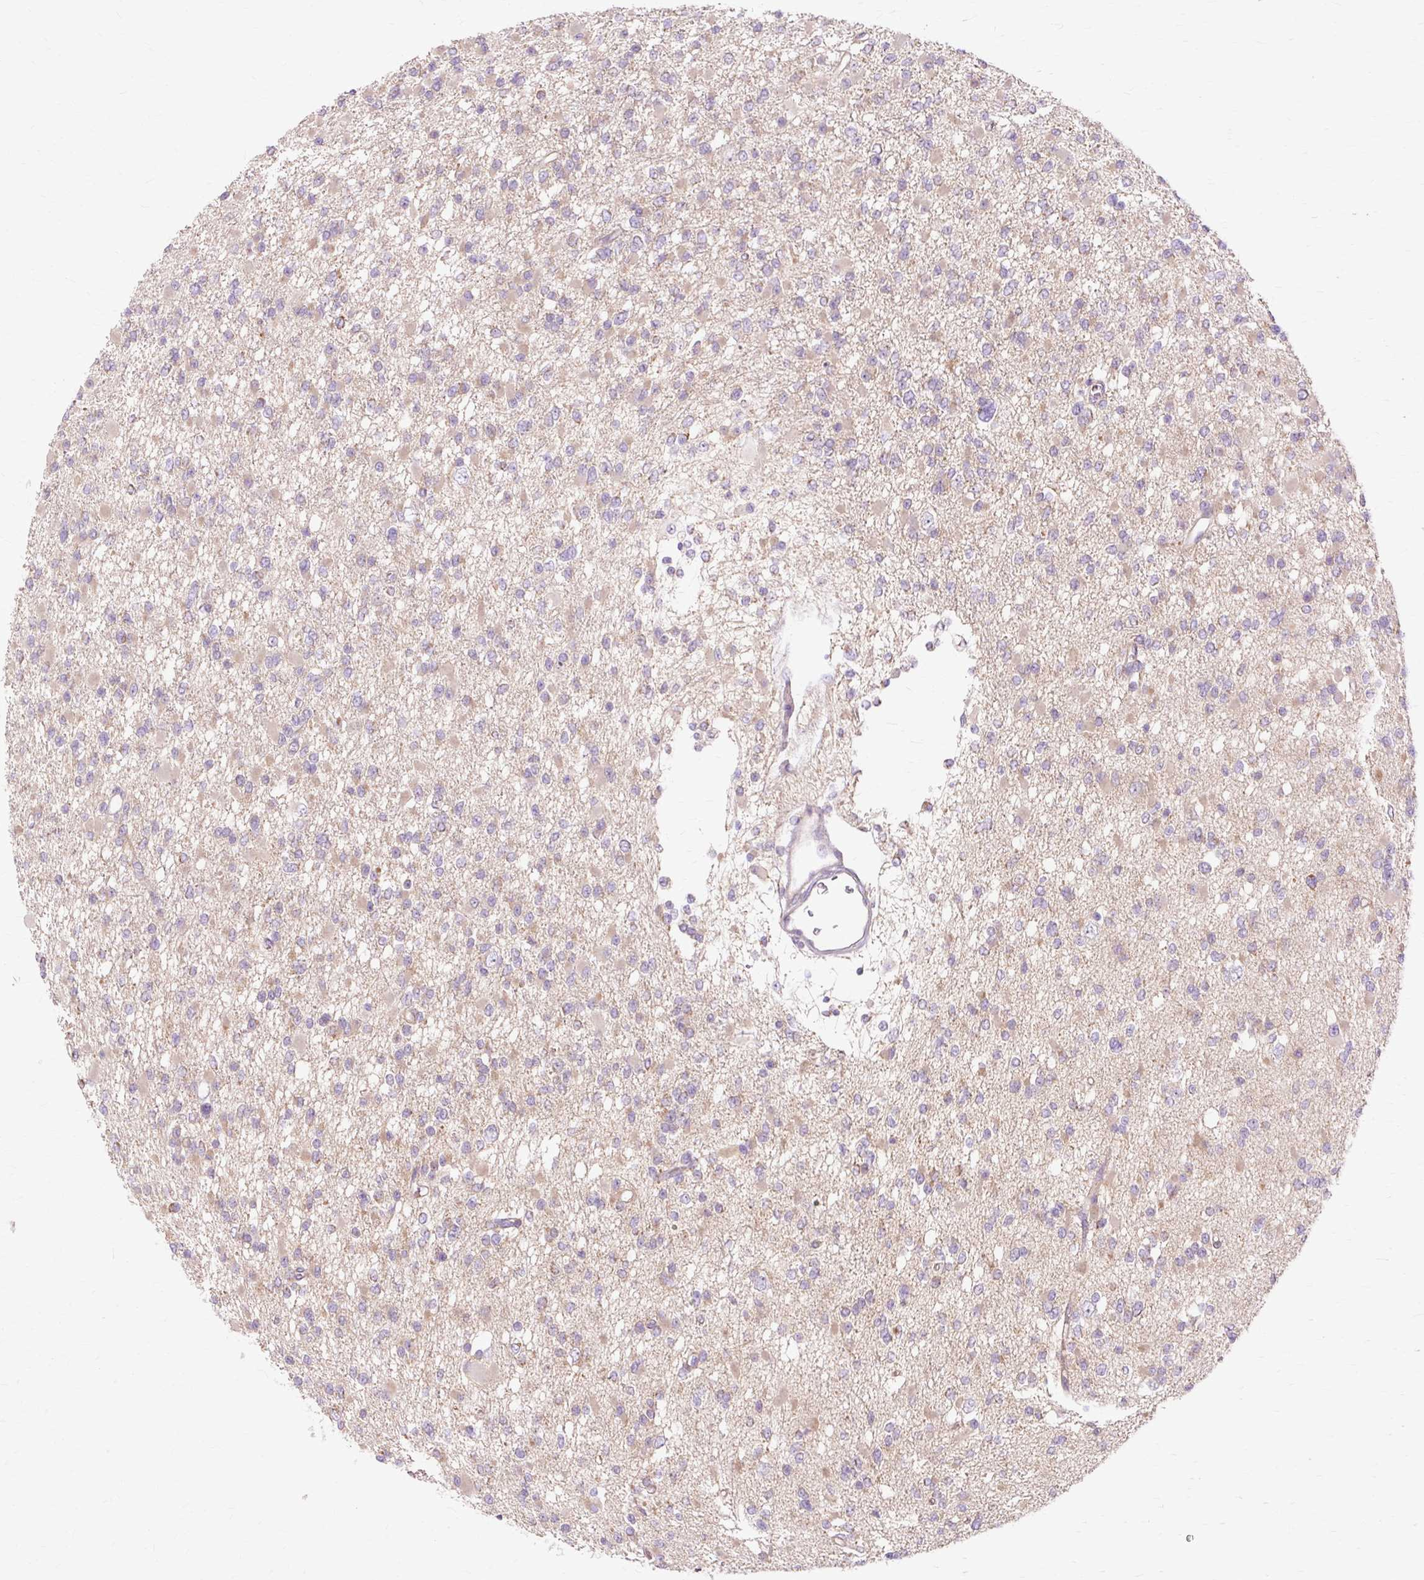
{"staining": {"intensity": "negative", "quantity": "none", "location": "none"}, "tissue": "glioma", "cell_type": "Tumor cells", "image_type": "cancer", "snomed": [{"axis": "morphology", "description": "Glioma, malignant, Low grade"}, {"axis": "topography", "description": "Brain"}], "caption": "High power microscopy photomicrograph of an IHC histopathology image of malignant glioma (low-grade), revealing no significant staining in tumor cells.", "gene": "PDZD2", "patient": {"sex": "female", "age": 22}}